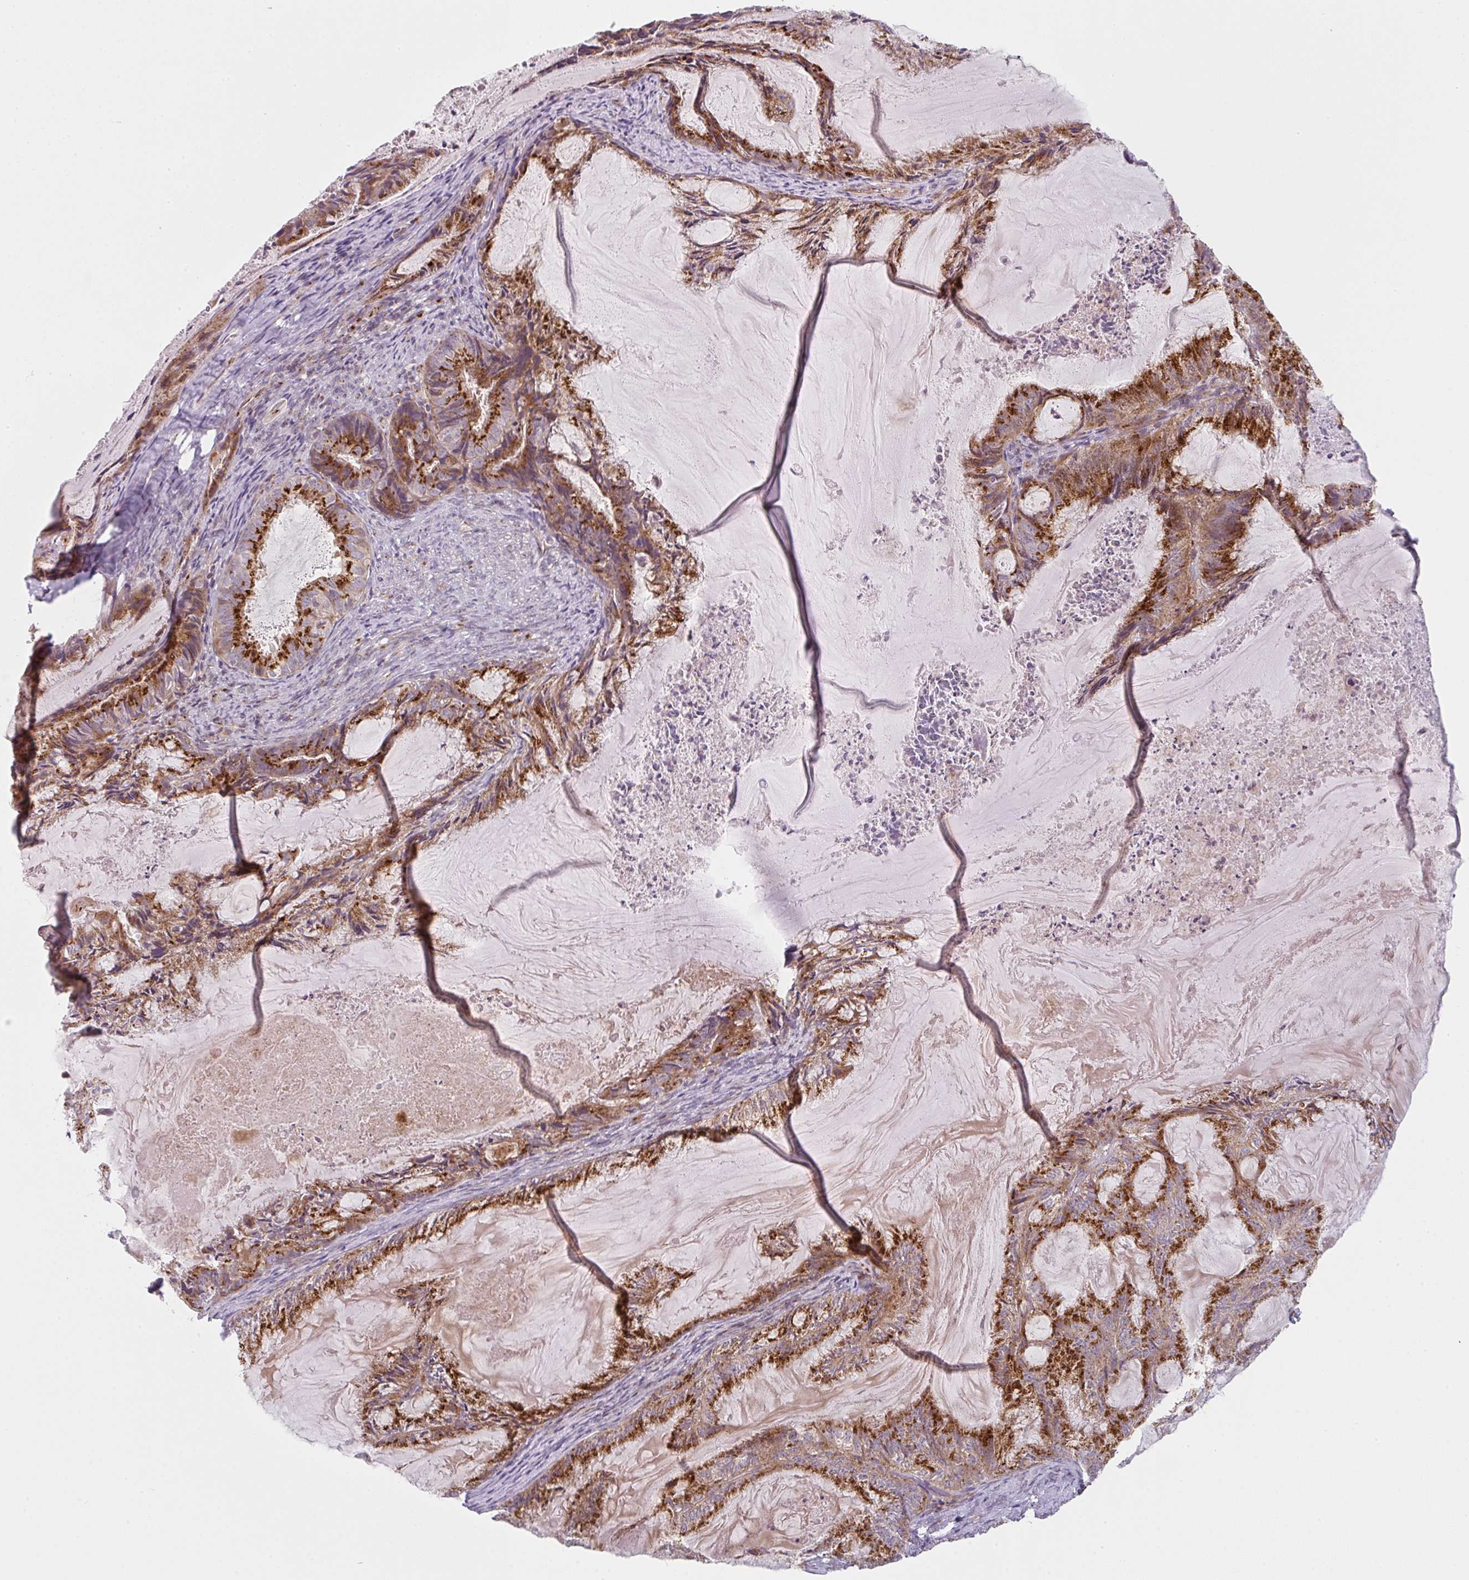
{"staining": {"intensity": "strong", "quantity": ">75%", "location": "cytoplasmic/membranous"}, "tissue": "endometrial cancer", "cell_type": "Tumor cells", "image_type": "cancer", "snomed": [{"axis": "morphology", "description": "Adenocarcinoma, NOS"}, {"axis": "topography", "description": "Endometrium"}], "caption": "Adenocarcinoma (endometrial) stained with a protein marker exhibits strong staining in tumor cells.", "gene": "GVQW3", "patient": {"sex": "female", "age": 86}}